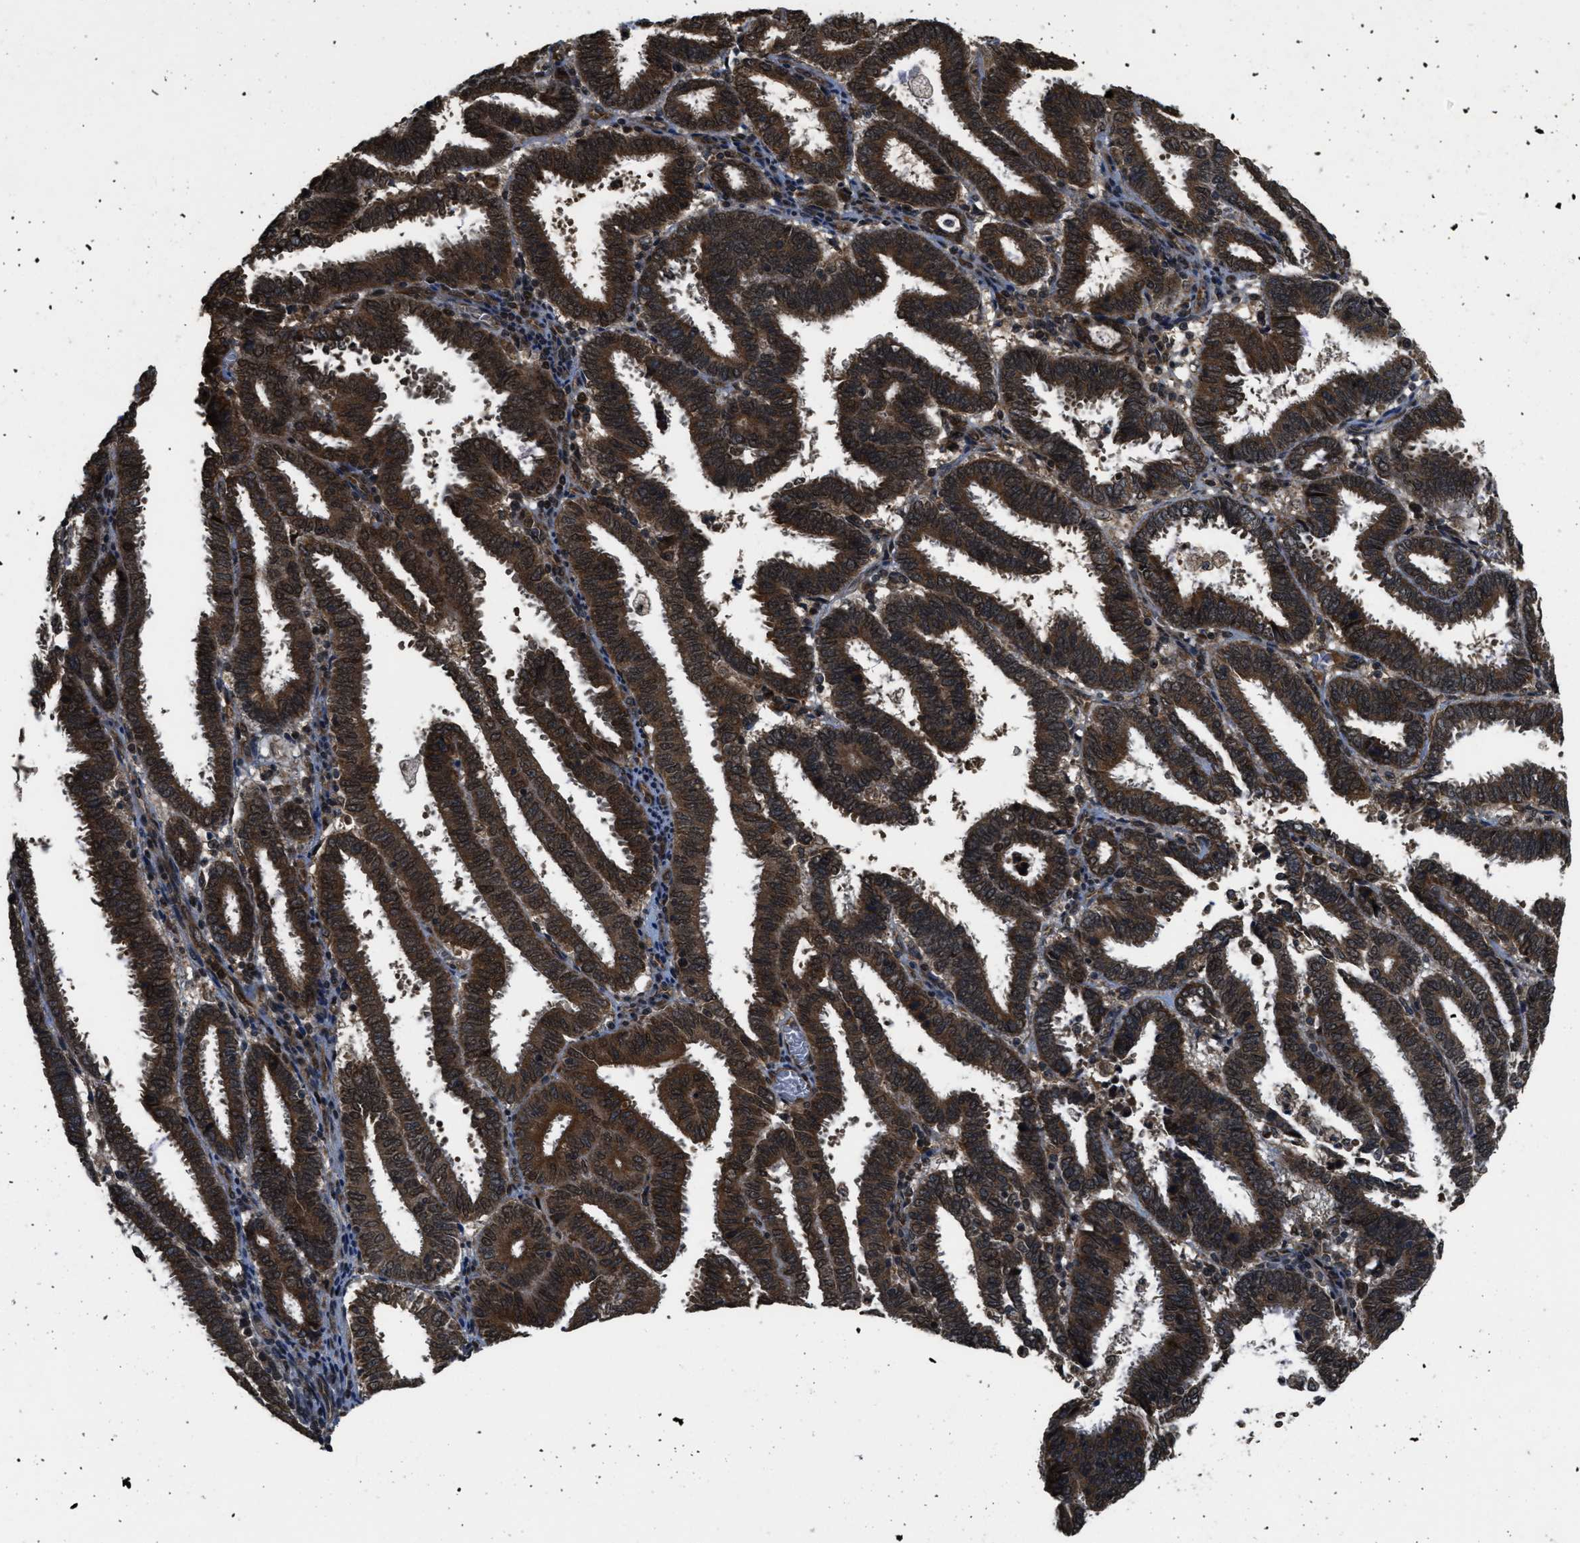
{"staining": {"intensity": "moderate", "quantity": ">75%", "location": "cytoplasmic/membranous"}, "tissue": "endometrial cancer", "cell_type": "Tumor cells", "image_type": "cancer", "snomed": [{"axis": "morphology", "description": "Adenocarcinoma, NOS"}, {"axis": "topography", "description": "Uterus"}], "caption": "There is medium levels of moderate cytoplasmic/membranous positivity in tumor cells of endometrial cancer (adenocarcinoma), as demonstrated by immunohistochemical staining (brown color).", "gene": "SPTLC1", "patient": {"sex": "female", "age": 83}}